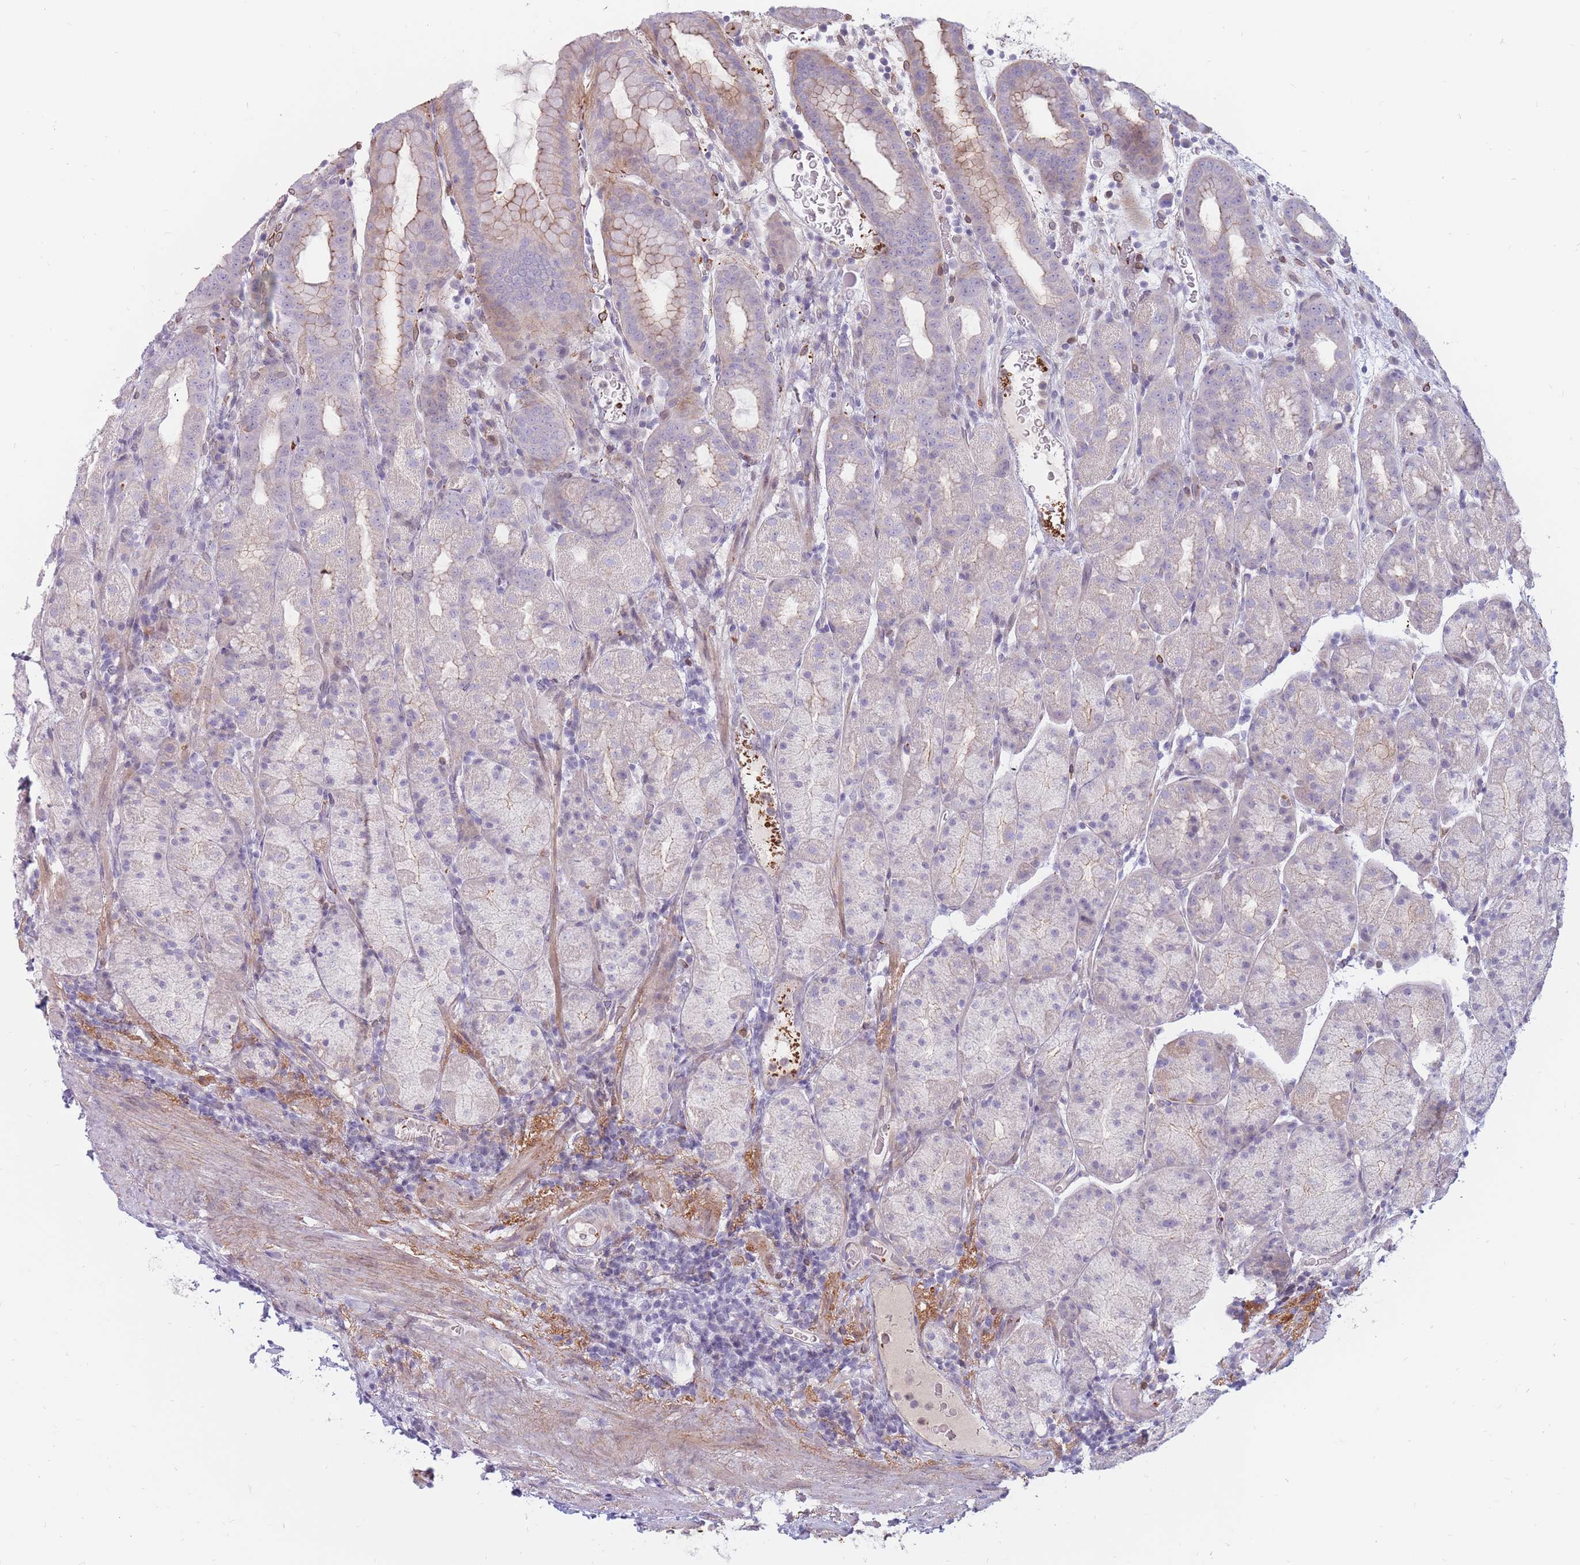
{"staining": {"intensity": "weak", "quantity": "25%-75%", "location": "cytoplasmic/membranous"}, "tissue": "stomach", "cell_type": "Glandular cells", "image_type": "normal", "snomed": [{"axis": "morphology", "description": "Normal tissue, NOS"}, {"axis": "topography", "description": "Stomach, upper"}, {"axis": "topography", "description": "Stomach, lower"}, {"axis": "topography", "description": "Small intestine"}], "caption": "Glandular cells show weak cytoplasmic/membranous expression in about 25%-75% of cells in benign stomach.", "gene": "PTGDR", "patient": {"sex": "male", "age": 68}}